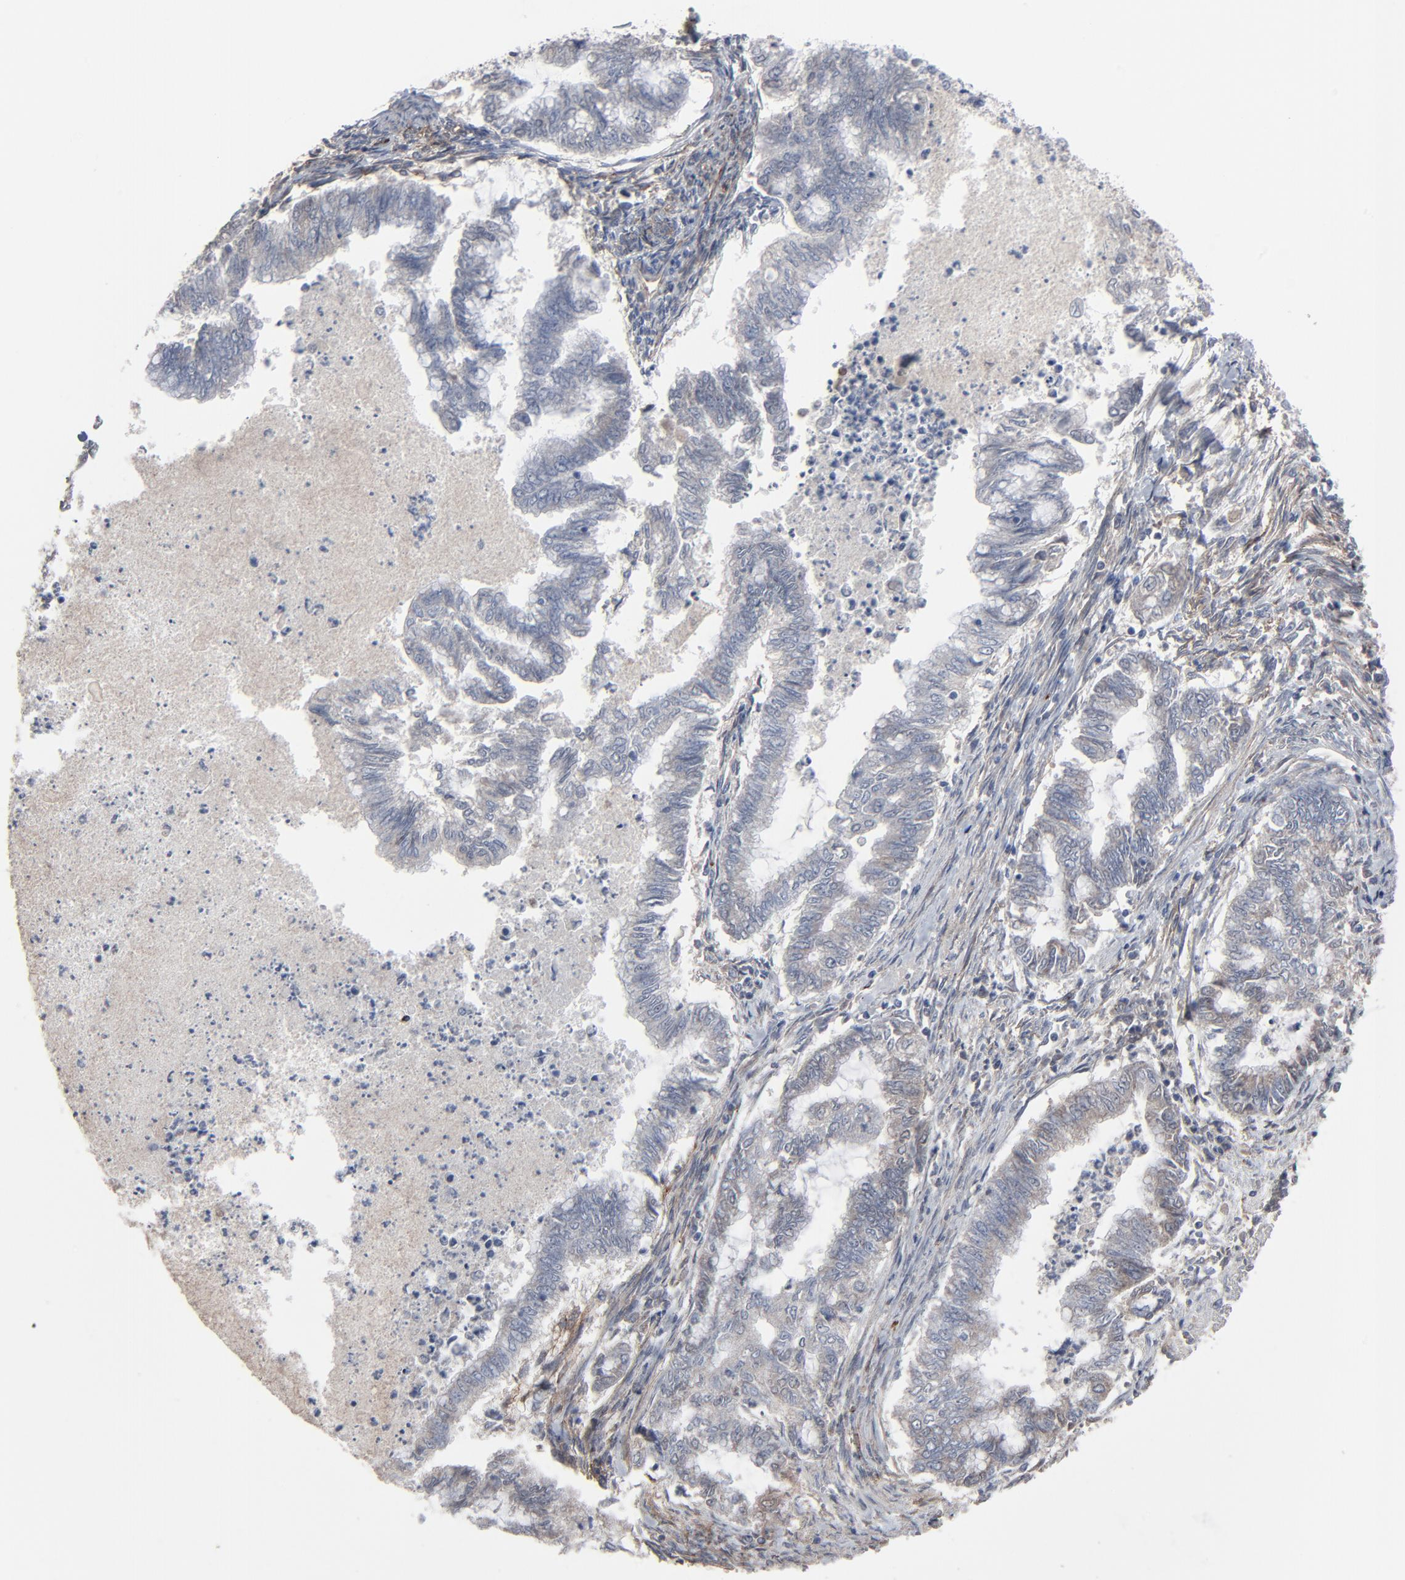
{"staining": {"intensity": "weak", "quantity": "<25%", "location": "cytoplasmic/membranous"}, "tissue": "endometrial cancer", "cell_type": "Tumor cells", "image_type": "cancer", "snomed": [{"axis": "morphology", "description": "Adenocarcinoma, NOS"}, {"axis": "topography", "description": "Endometrium"}], "caption": "Tumor cells show no significant staining in endometrial adenocarcinoma. Nuclei are stained in blue.", "gene": "JAM3", "patient": {"sex": "female", "age": 79}}